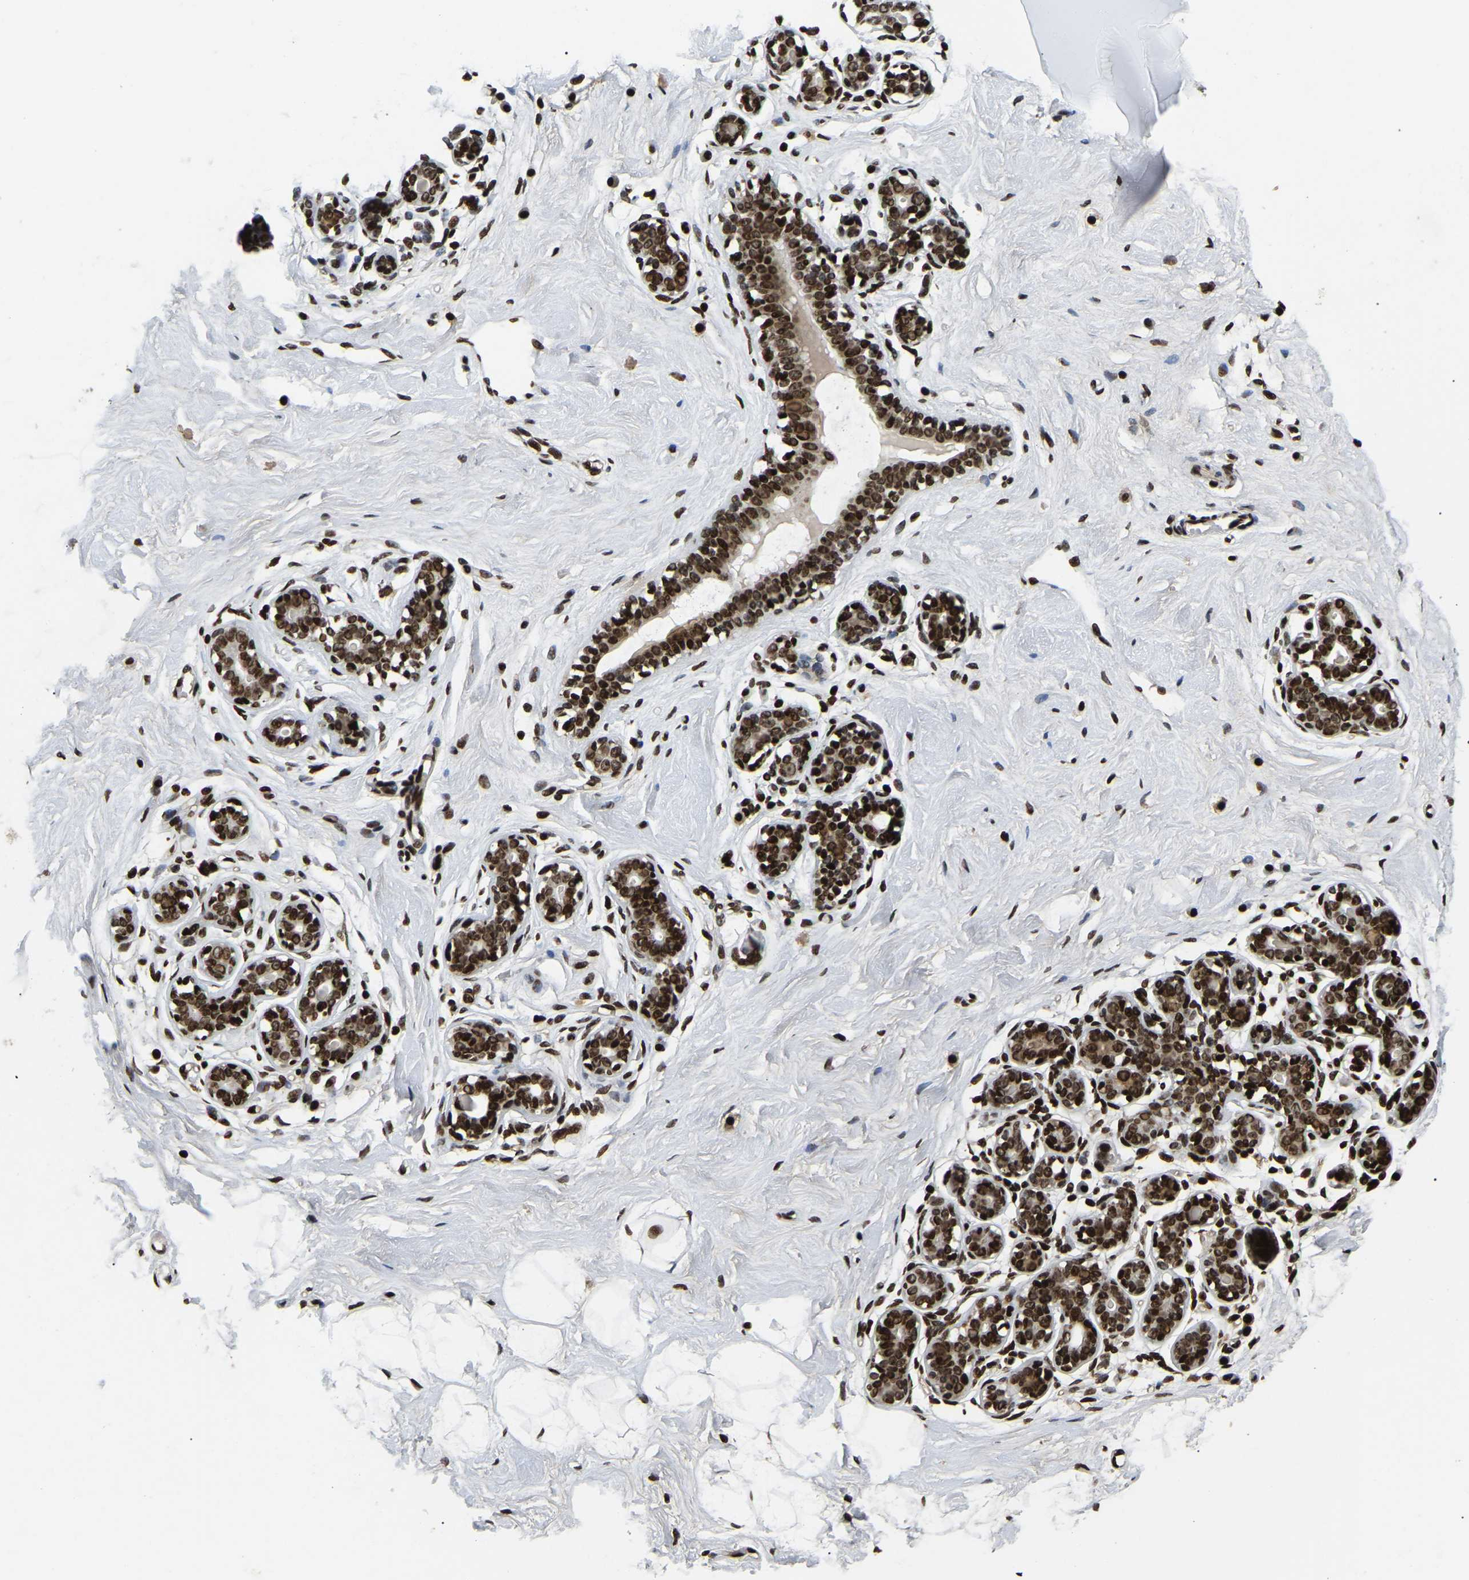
{"staining": {"intensity": "moderate", "quantity": ">75%", "location": "cytoplasmic/membranous,nuclear"}, "tissue": "breast", "cell_type": "Adipocytes", "image_type": "normal", "snomed": [{"axis": "morphology", "description": "Normal tissue, NOS"}, {"axis": "topography", "description": "Breast"}], "caption": "IHC photomicrograph of unremarkable breast: breast stained using immunohistochemistry (IHC) exhibits medium levels of moderate protein expression localized specifically in the cytoplasmic/membranous,nuclear of adipocytes, appearing as a cytoplasmic/membranous,nuclear brown color.", "gene": "LRRC61", "patient": {"sex": "female", "age": 23}}